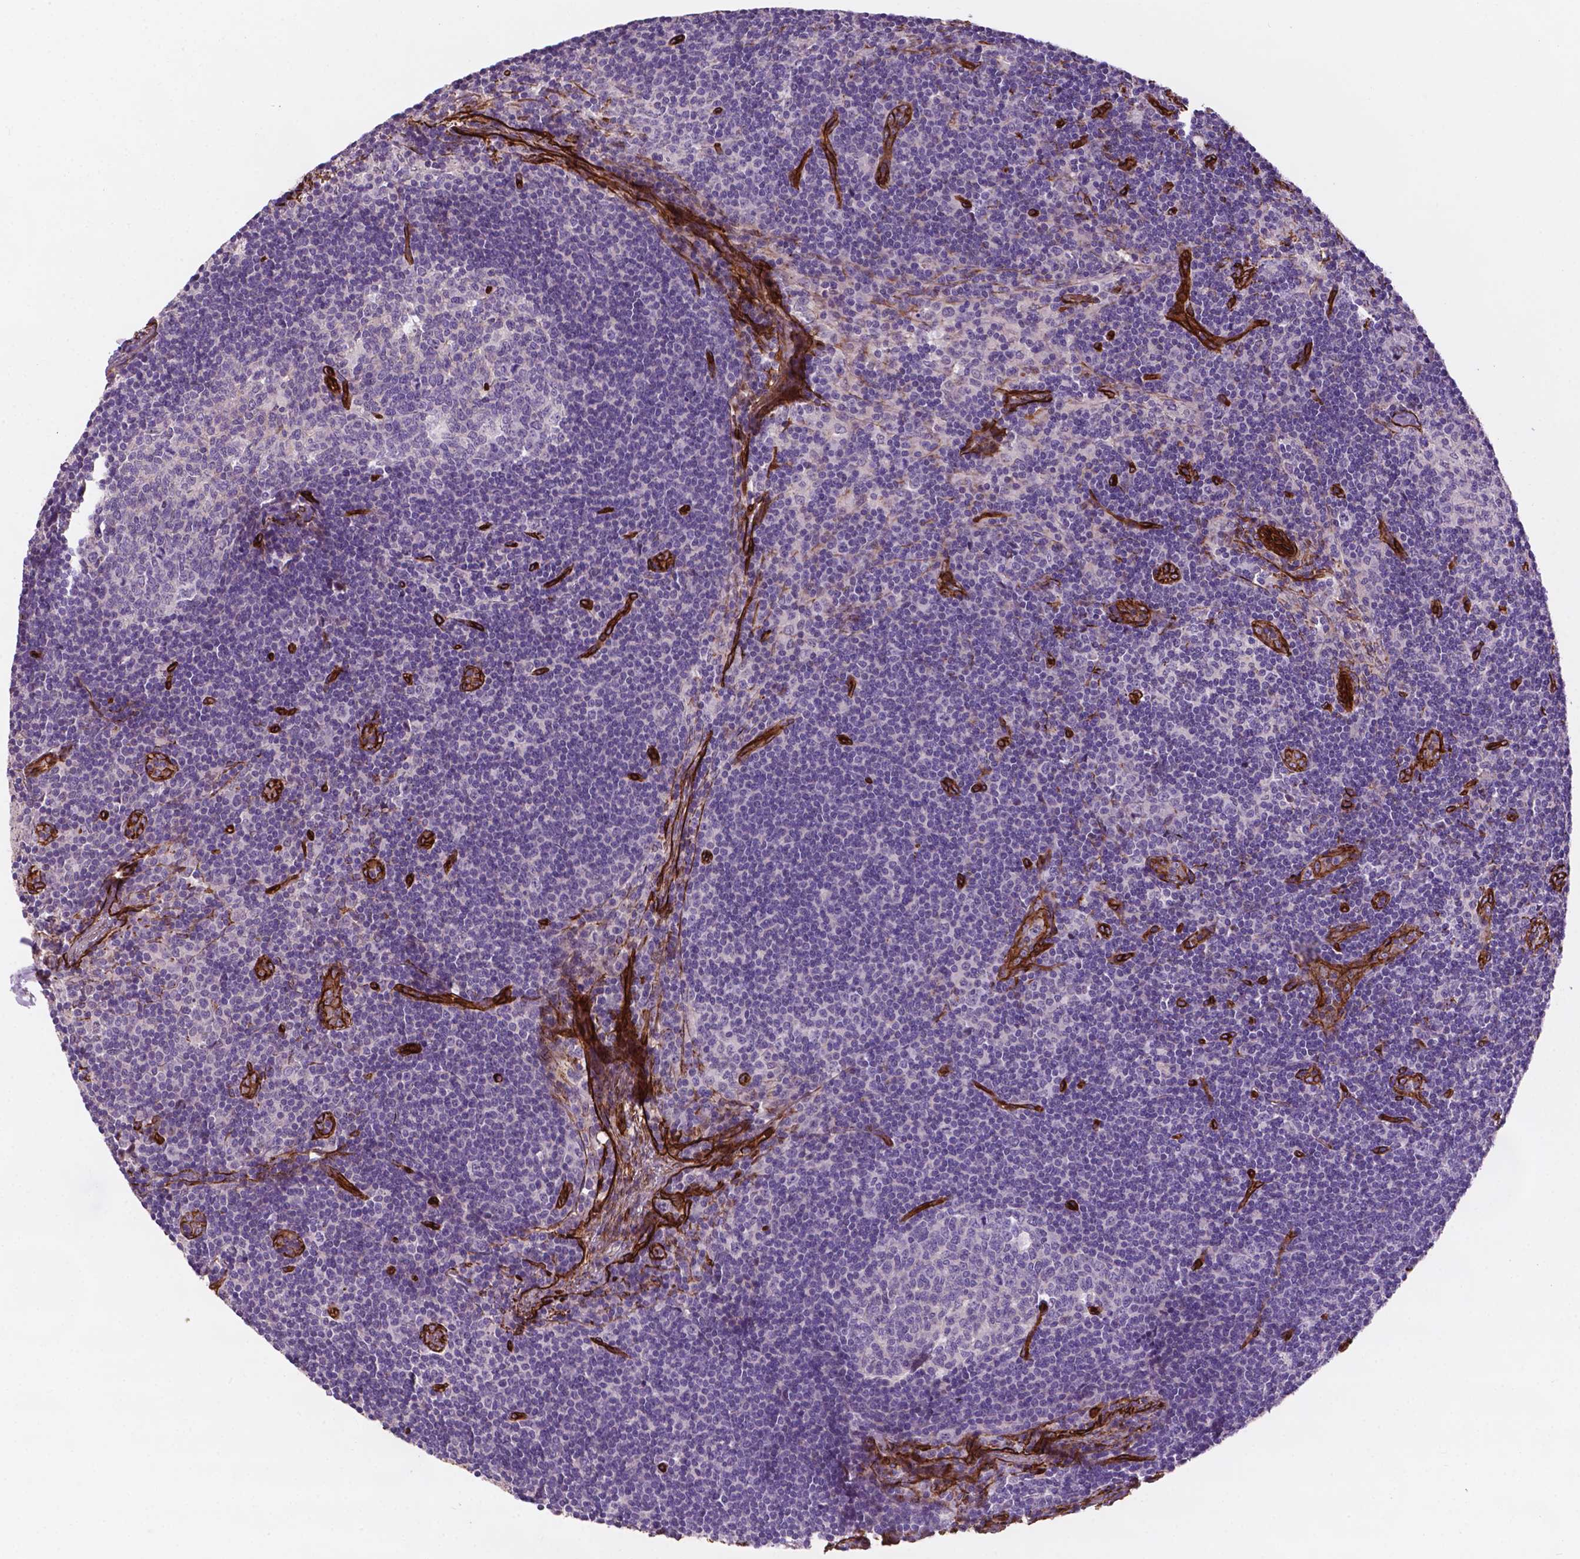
{"staining": {"intensity": "negative", "quantity": "none", "location": "none"}, "tissue": "lymph node", "cell_type": "Germinal center cells", "image_type": "normal", "snomed": [{"axis": "morphology", "description": "Normal tissue, NOS"}, {"axis": "topography", "description": "Lymph node"}], "caption": "Micrograph shows no protein staining in germinal center cells of unremarkable lymph node. (Brightfield microscopy of DAB (3,3'-diaminobenzidine) immunohistochemistry at high magnification).", "gene": "EGFL8", "patient": {"sex": "female", "age": 41}}